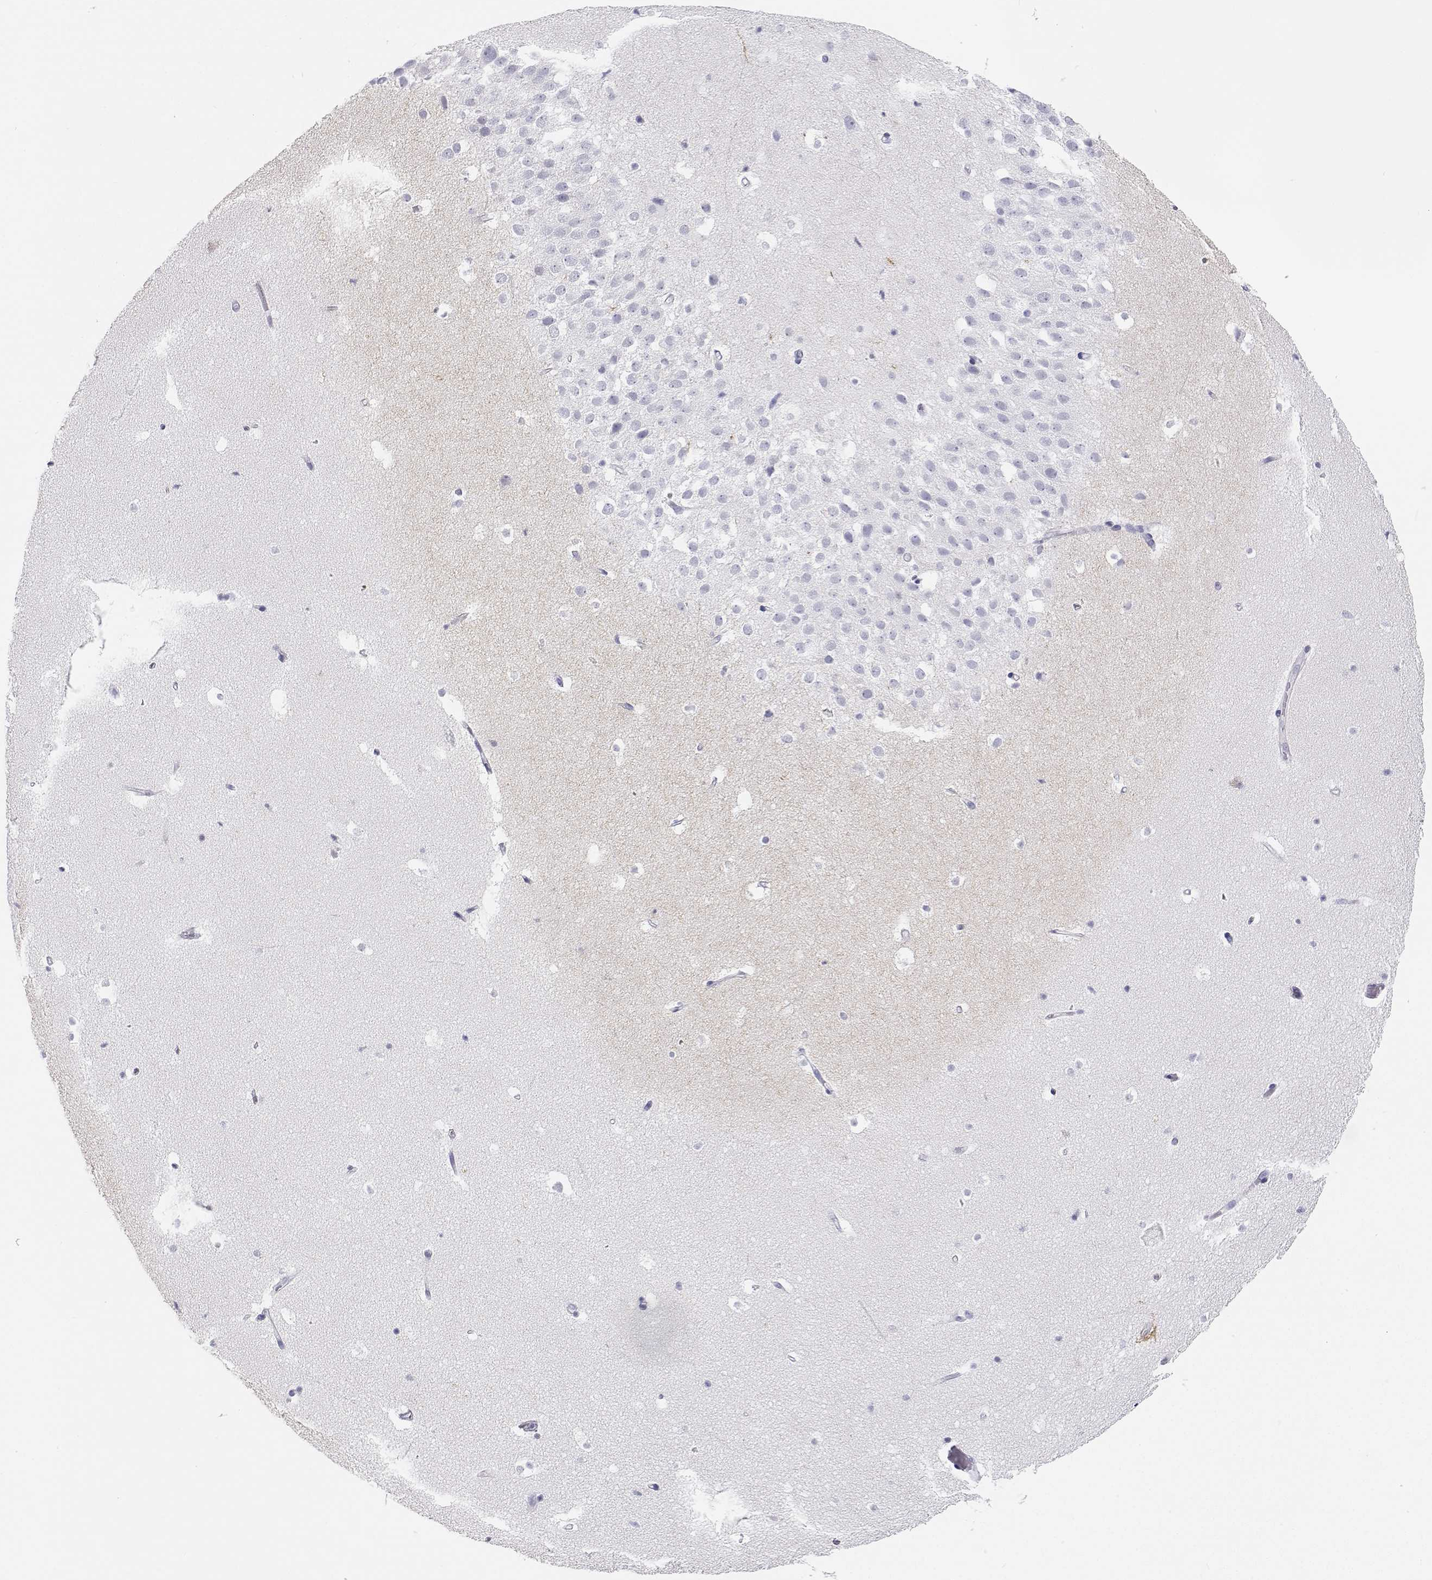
{"staining": {"intensity": "negative", "quantity": "none", "location": "none"}, "tissue": "hippocampus", "cell_type": "Glial cells", "image_type": "normal", "snomed": [{"axis": "morphology", "description": "Normal tissue, NOS"}, {"axis": "topography", "description": "Hippocampus"}], "caption": "A high-resolution micrograph shows immunohistochemistry staining of normal hippocampus, which exhibits no significant staining in glial cells.", "gene": "BHMT", "patient": {"sex": "male", "age": 26}}